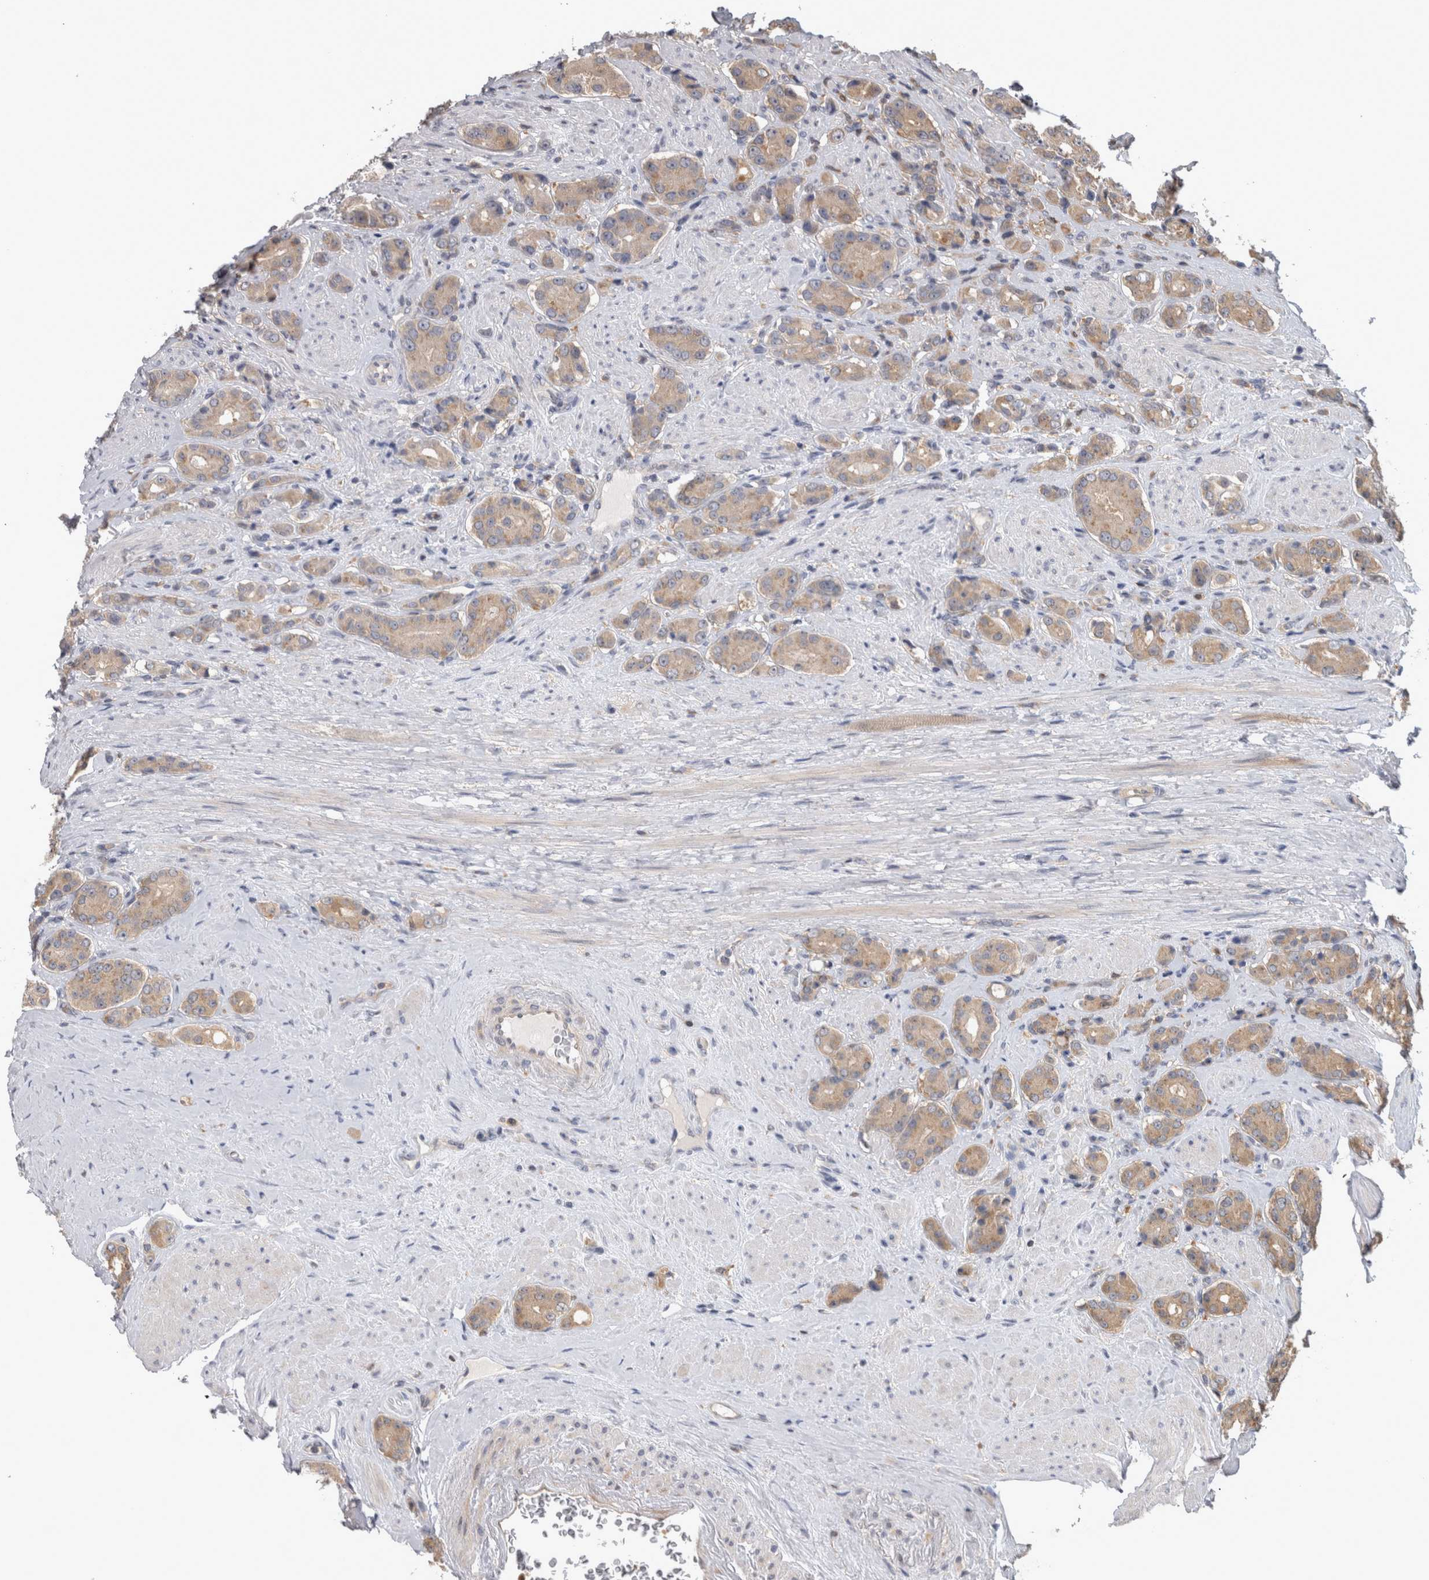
{"staining": {"intensity": "weak", "quantity": ">75%", "location": "cytoplasmic/membranous"}, "tissue": "prostate cancer", "cell_type": "Tumor cells", "image_type": "cancer", "snomed": [{"axis": "morphology", "description": "Adenocarcinoma, High grade"}, {"axis": "topography", "description": "Prostate"}], "caption": "Adenocarcinoma (high-grade) (prostate) tissue shows weak cytoplasmic/membranous staining in about >75% of tumor cells, visualized by immunohistochemistry. The staining was performed using DAB, with brown indicating positive protein expression. Nuclei are stained blue with hematoxylin.", "gene": "USH1G", "patient": {"sex": "male", "age": 71}}